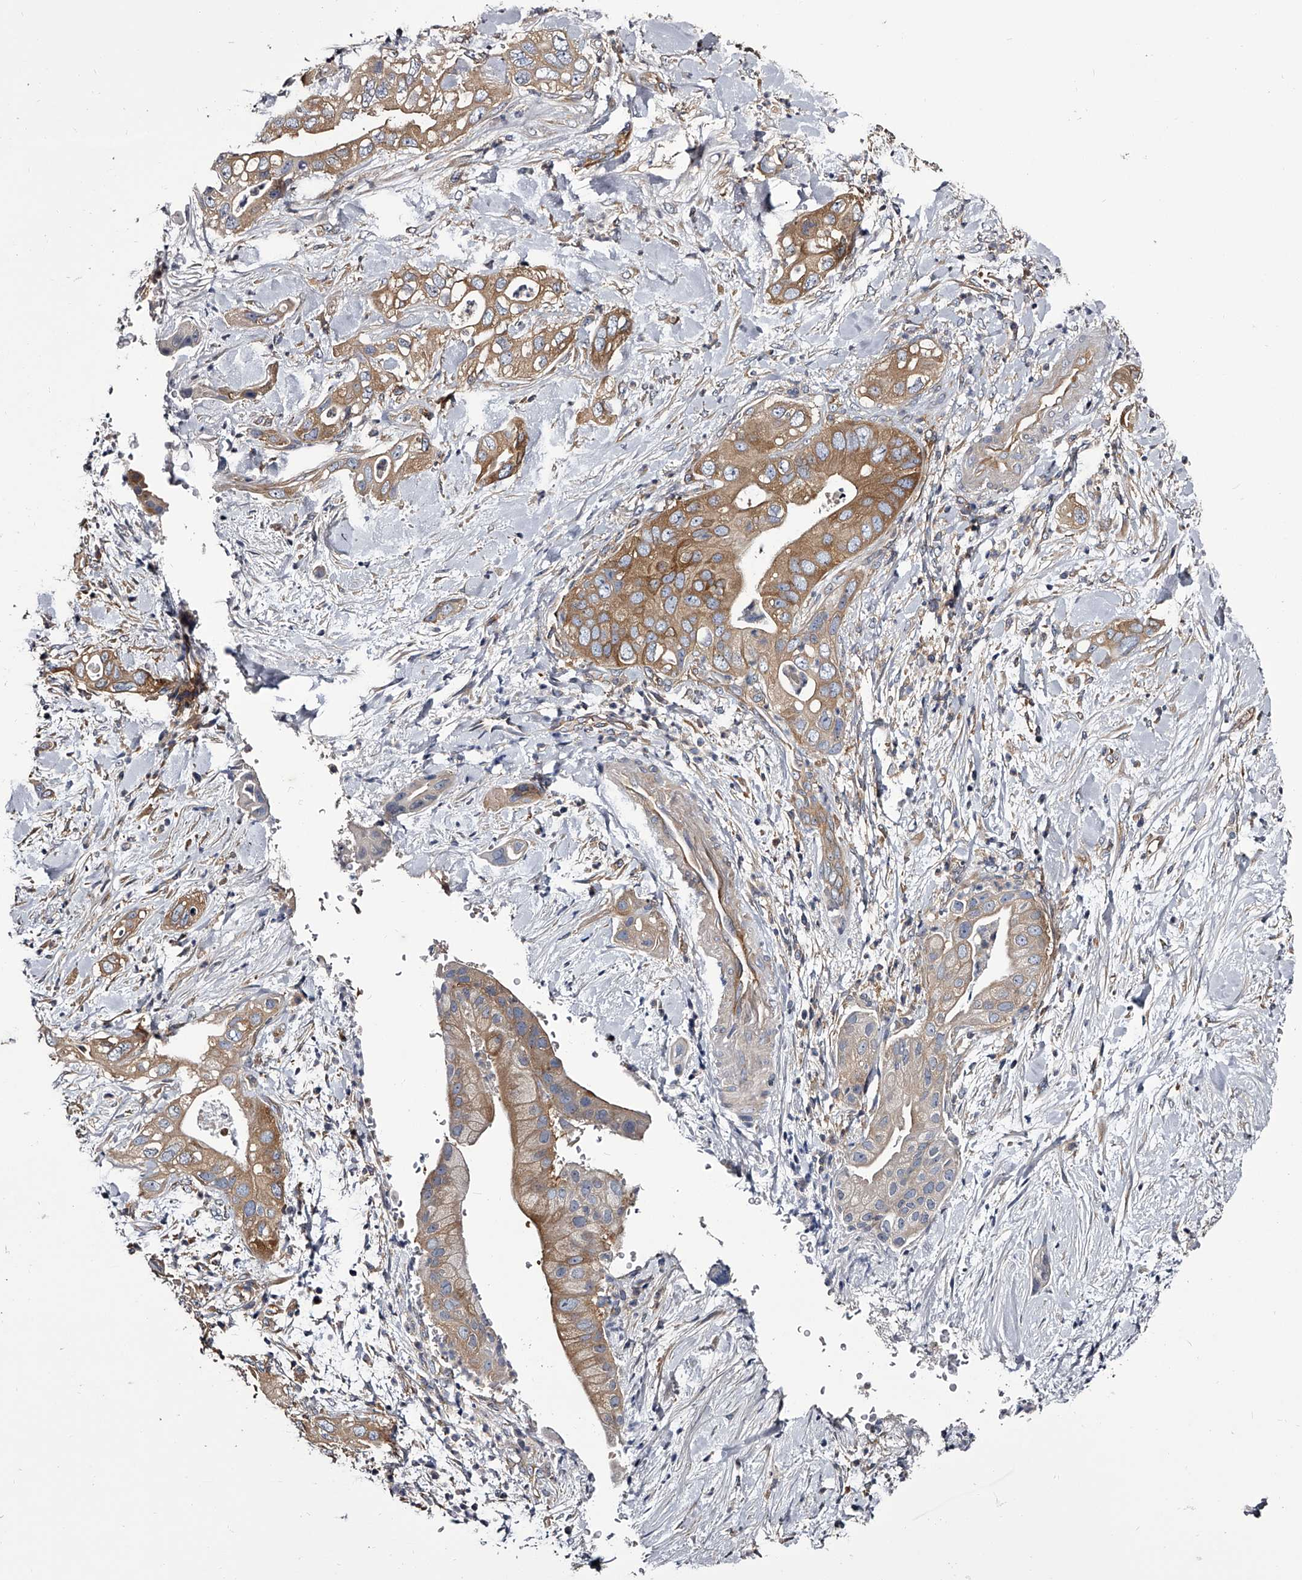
{"staining": {"intensity": "moderate", "quantity": ">75%", "location": "cytoplasmic/membranous"}, "tissue": "pancreatic cancer", "cell_type": "Tumor cells", "image_type": "cancer", "snomed": [{"axis": "morphology", "description": "Adenocarcinoma, NOS"}, {"axis": "topography", "description": "Pancreas"}], "caption": "This histopathology image shows immunohistochemistry (IHC) staining of pancreatic cancer (adenocarcinoma), with medium moderate cytoplasmic/membranous positivity in about >75% of tumor cells.", "gene": "GAPVD1", "patient": {"sex": "female", "age": 78}}